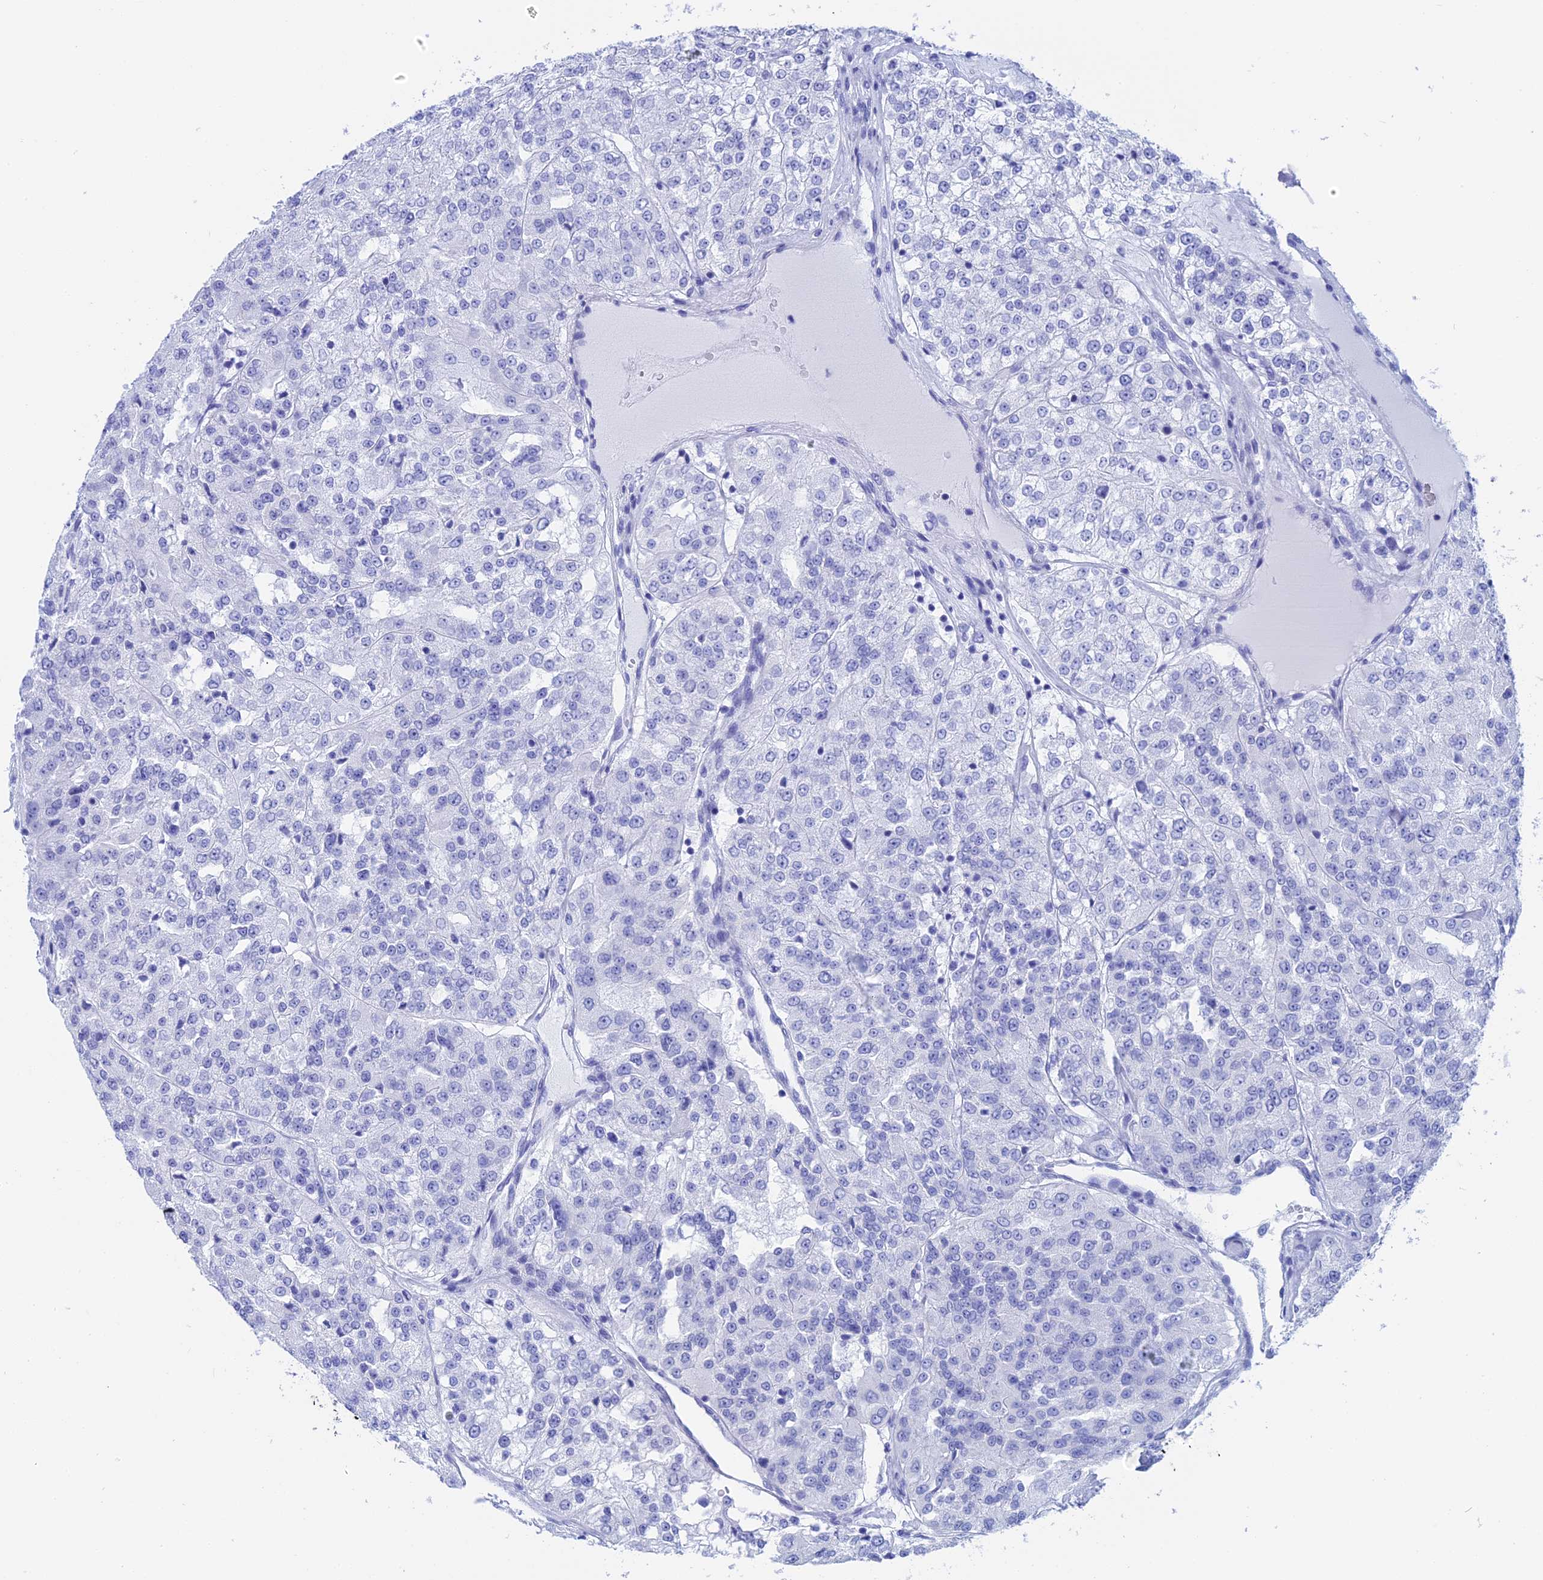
{"staining": {"intensity": "negative", "quantity": "none", "location": "none"}, "tissue": "renal cancer", "cell_type": "Tumor cells", "image_type": "cancer", "snomed": [{"axis": "morphology", "description": "Adenocarcinoma, NOS"}, {"axis": "topography", "description": "Kidney"}], "caption": "This is a photomicrograph of immunohistochemistry staining of renal adenocarcinoma, which shows no positivity in tumor cells. Nuclei are stained in blue.", "gene": "TEX101", "patient": {"sex": "female", "age": 63}}